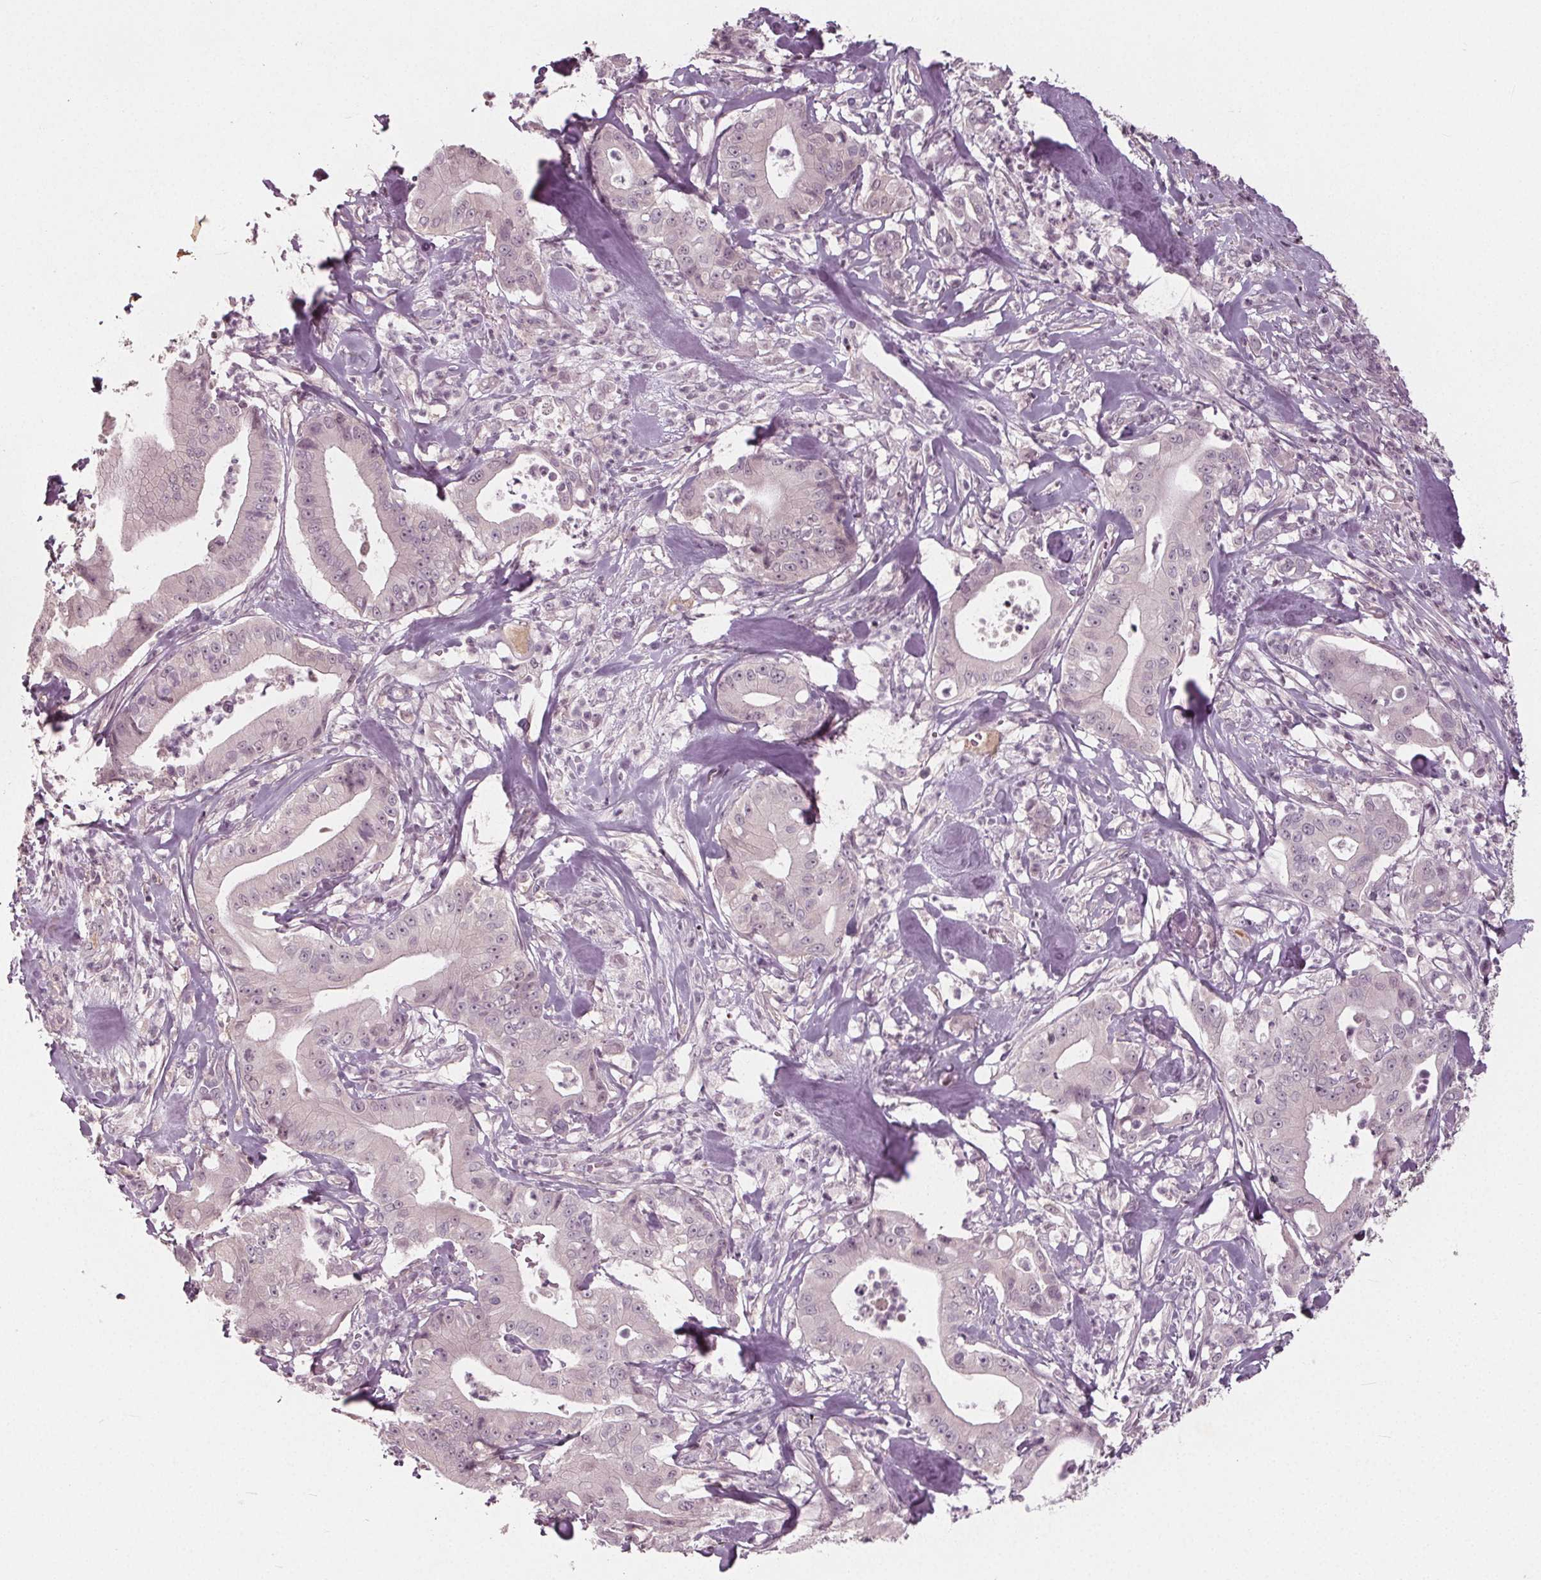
{"staining": {"intensity": "negative", "quantity": "none", "location": "none"}, "tissue": "pancreatic cancer", "cell_type": "Tumor cells", "image_type": "cancer", "snomed": [{"axis": "morphology", "description": "Adenocarcinoma, NOS"}, {"axis": "topography", "description": "Pancreas"}], "caption": "Pancreatic cancer was stained to show a protein in brown. There is no significant positivity in tumor cells.", "gene": "CXCL16", "patient": {"sex": "male", "age": 71}}